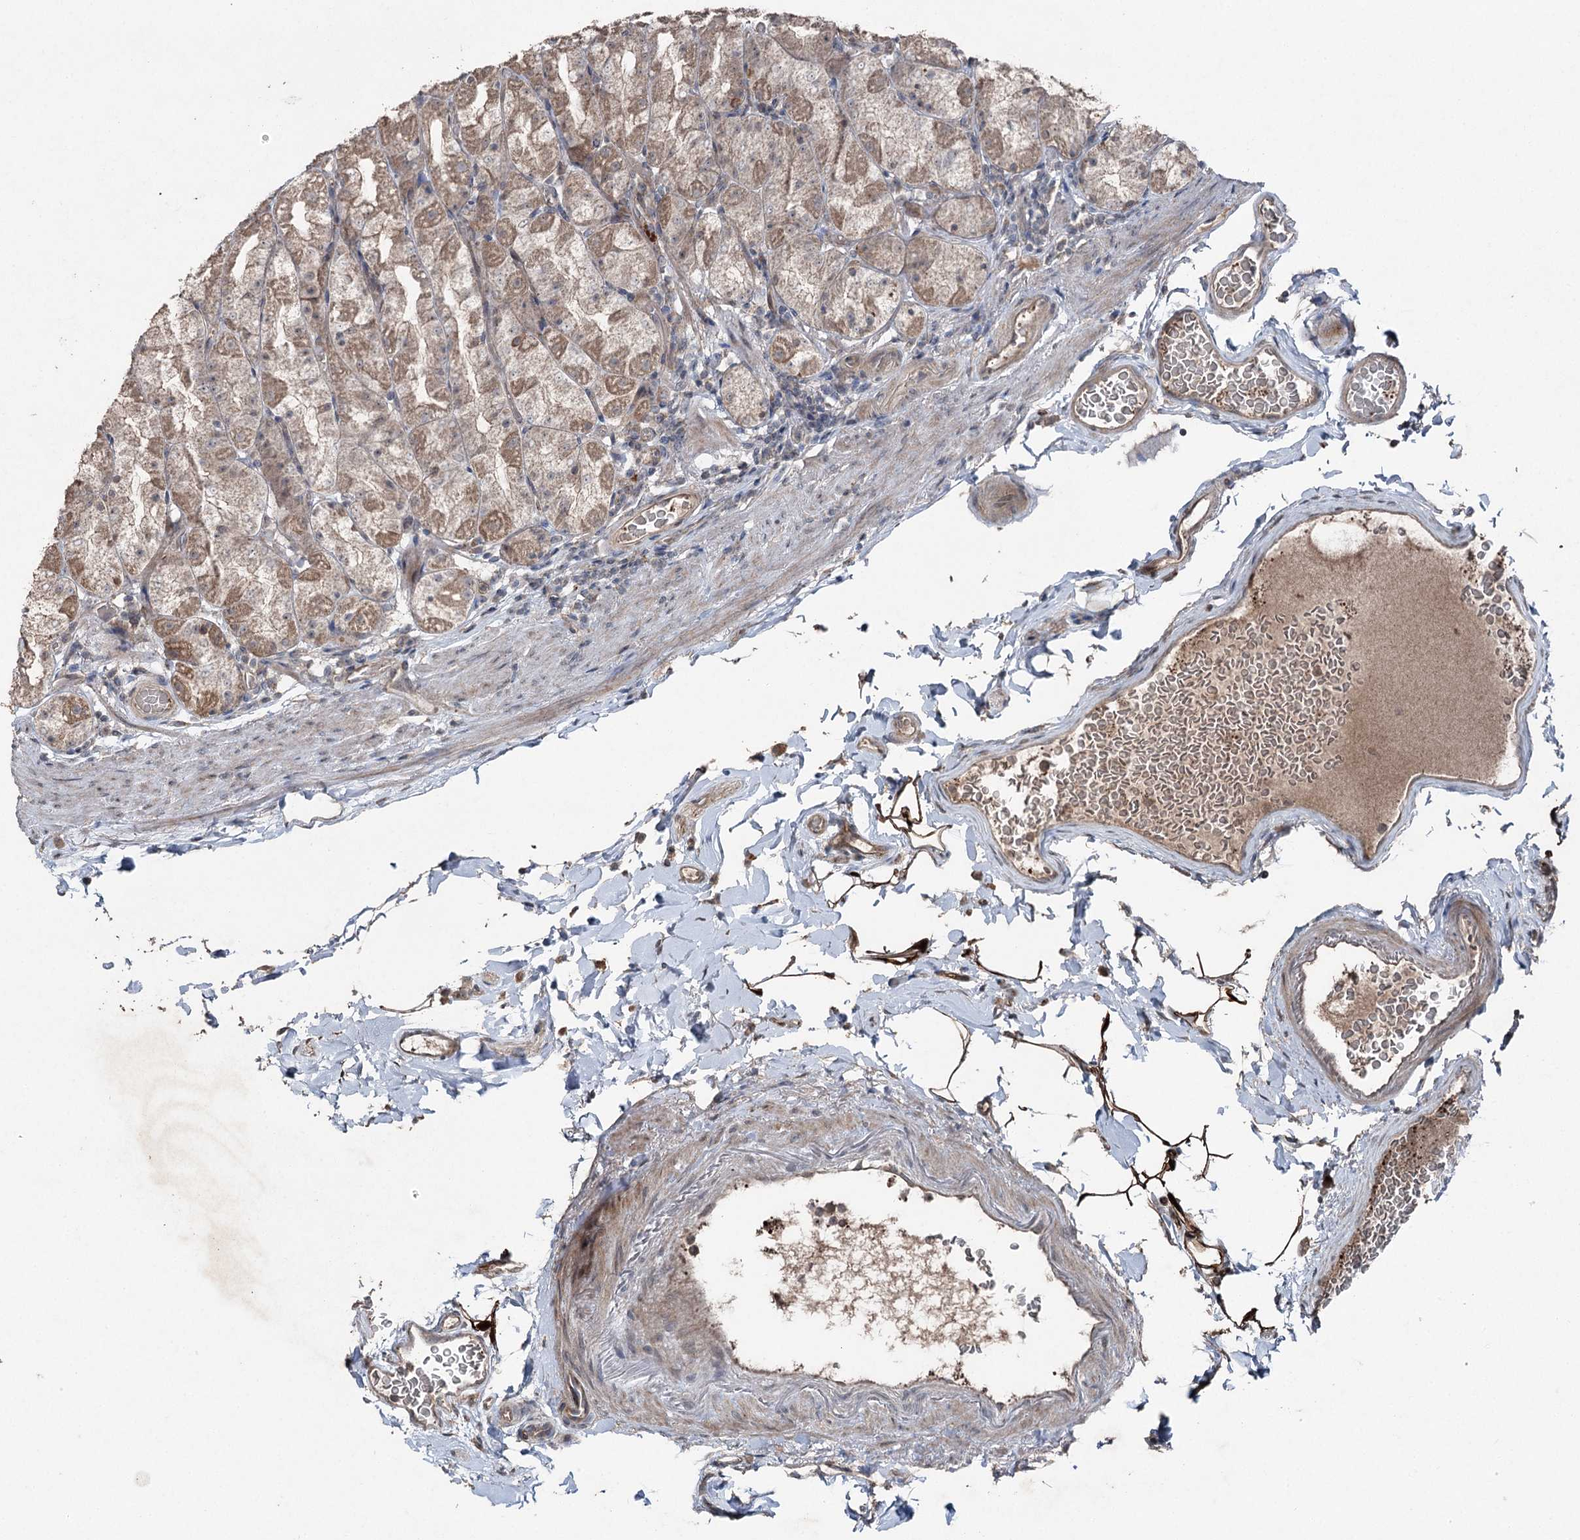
{"staining": {"intensity": "moderate", "quantity": "<25%", "location": "cytoplasmic/membranous"}, "tissue": "stomach", "cell_type": "Glandular cells", "image_type": "normal", "snomed": [{"axis": "morphology", "description": "Normal tissue, NOS"}, {"axis": "topography", "description": "Stomach, upper"}], "caption": "This is an image of immunohistochemistry (IHC) staining of benign stomach, which shows moderate expression in the cytoplasmic/membranous of glandular cells.", "gene": "MAPK8IP2", "patient": {"sex": "male", "age": 68}}